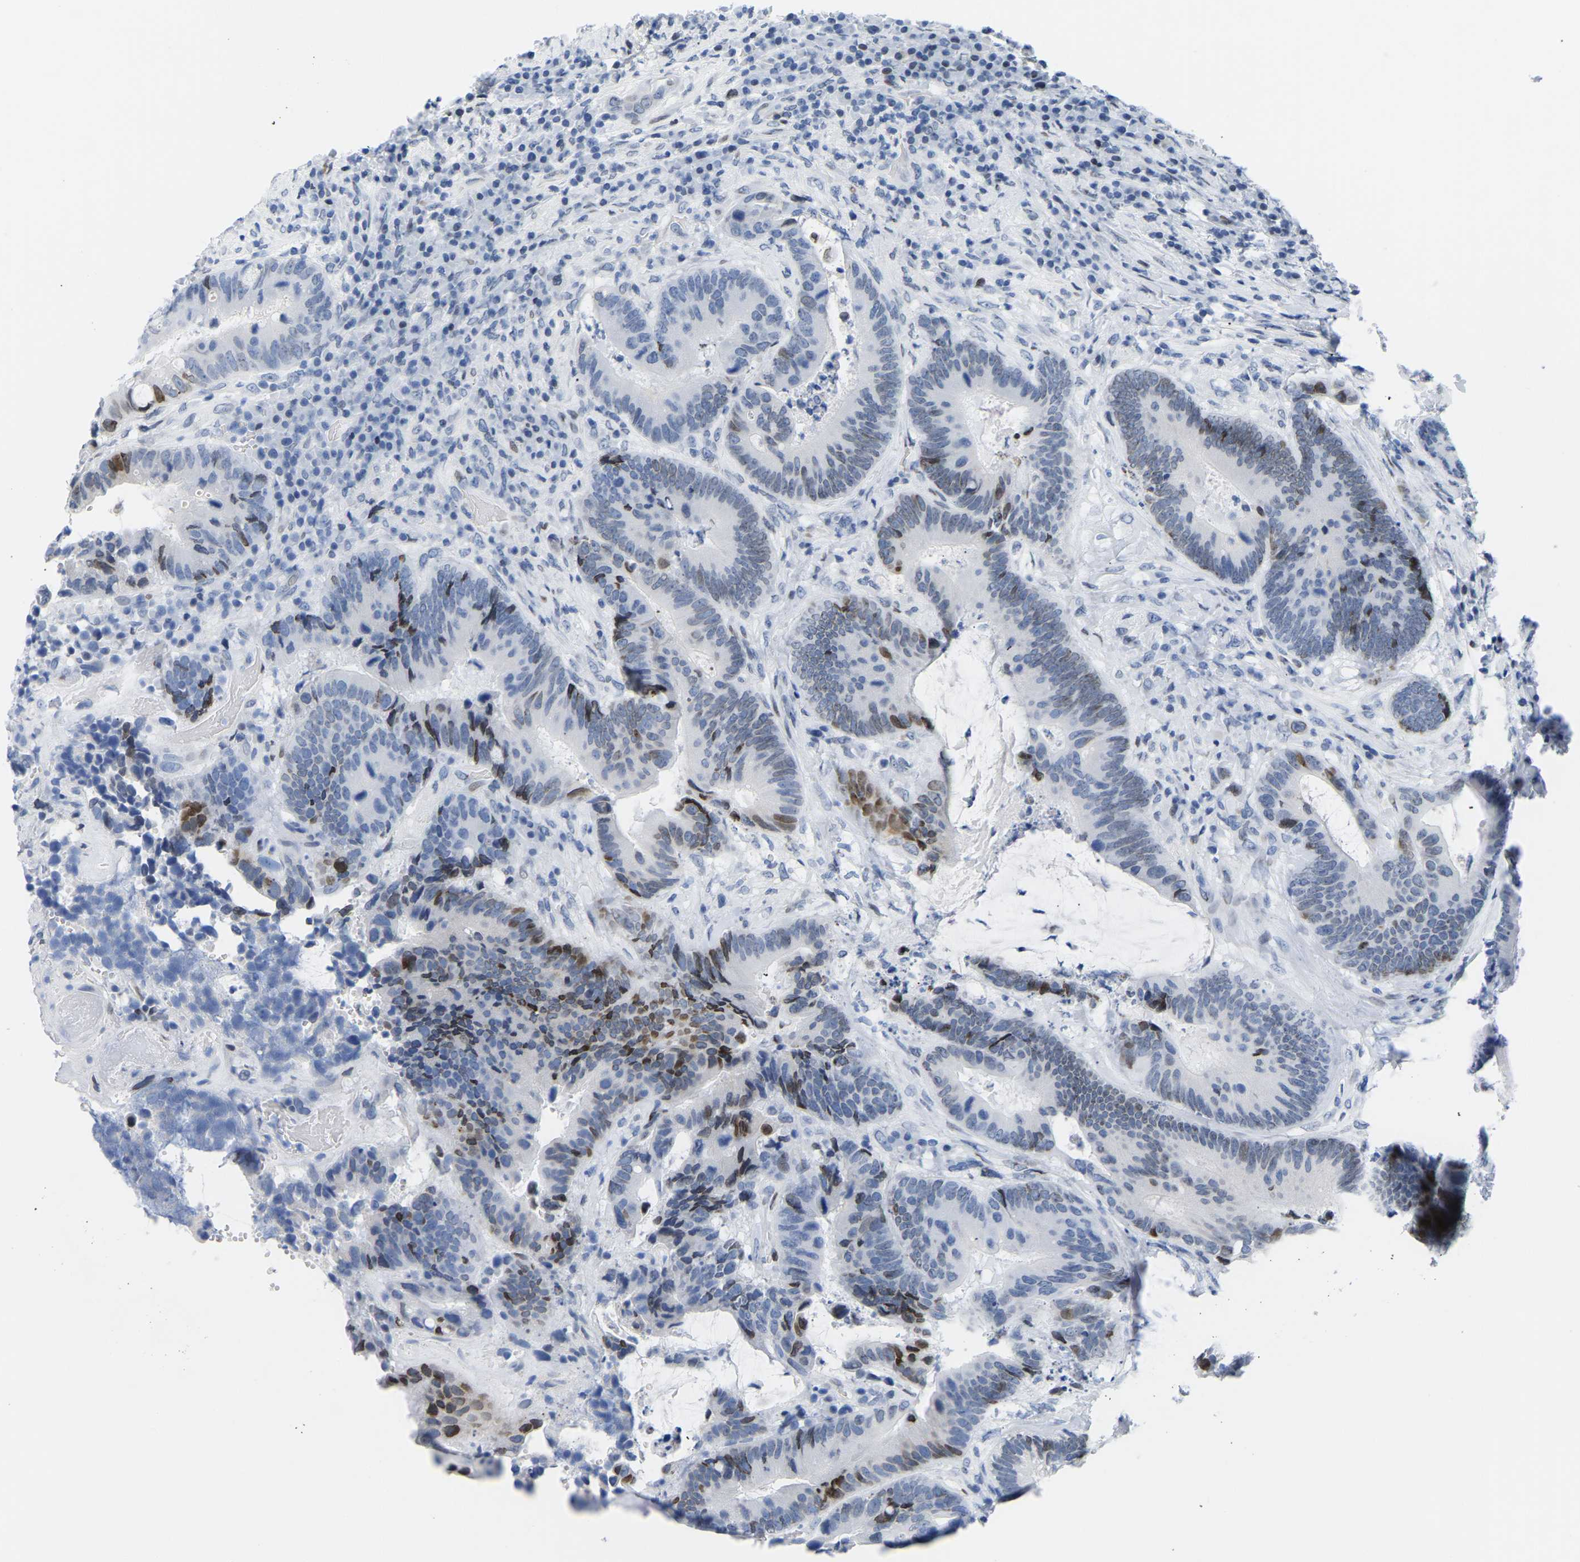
{"staining": {"intensity": "moderate", "quantity": "<25%", "location": "nuclear"}, "tissue": "colorectal cancer", "cell_type": "Tumor cells", "image_type": "cancer", "snomed": [{"axis": "morphology", "description": "Adenocarcinoma, NOS"}, {"axis": "topography", "description": "Rectum"}], "caption": "Colorectal cancer (adenocarcinoma) was stained to show a protein in brown. There is low levels of moderate nuclear expression in about <25% of tumor cells.", "gene": "UPK3A", "patient": {"sex": "female", "age": 89}}